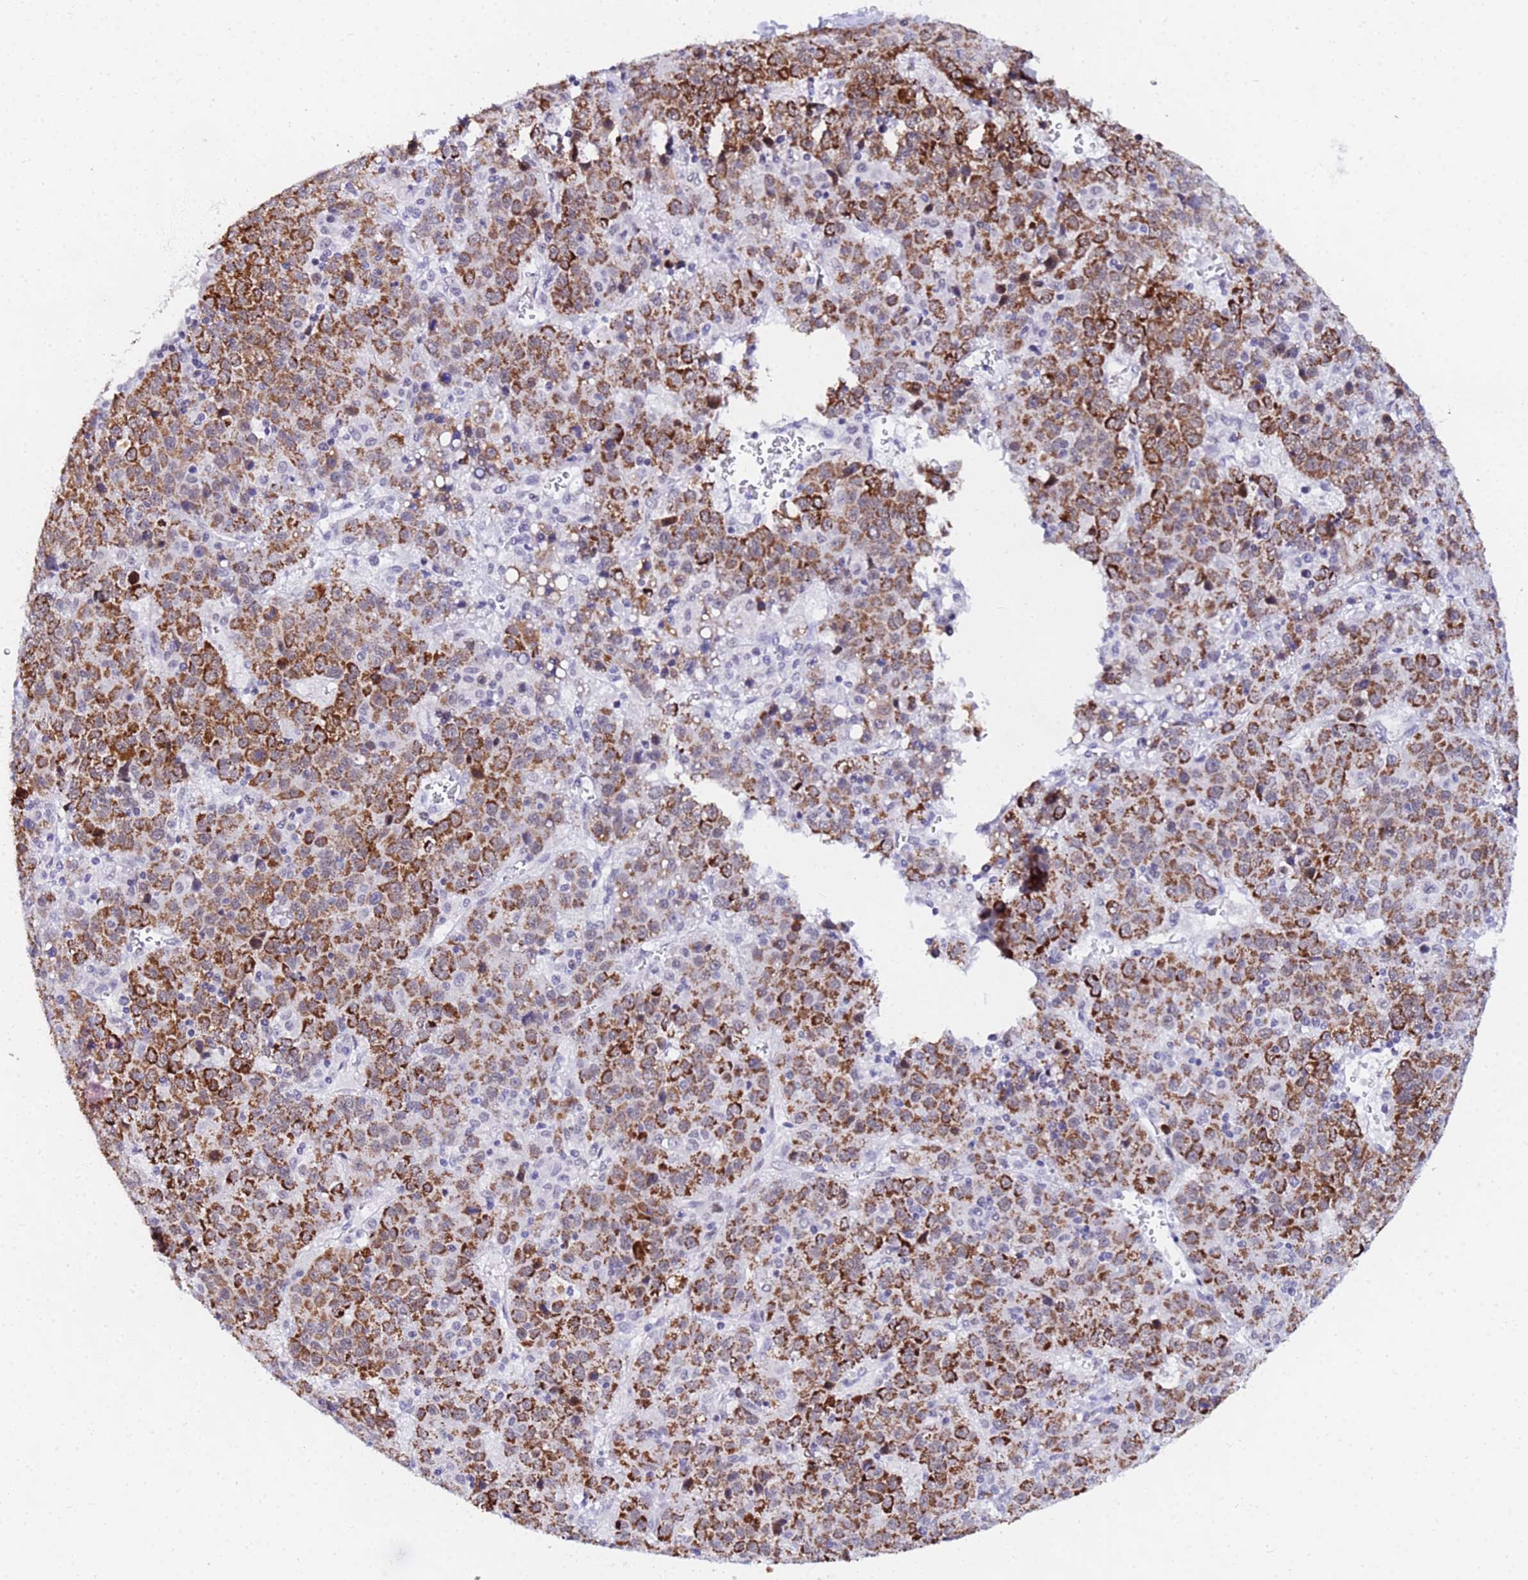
{"staining": {"intensity": "strong", "quantity": "25%-75%", "location": "cytoplasmic/membranous"}, "tissue": "liver cancer", "cell_type": "Tumor cells", "image_type": "cancer", "snomed": [{"axis": "morphology", "description": "Carcinoma, Hepatocellular, NOS"}, {"axis": "topography", "description": "Liver"}], "caption": "A high amount of strong cytoplasmic/membranous expression is present in approximately 25%-75% of tumor cells in liver hepatocellular carcinoma tissue. (Stains: DAB in brown, nuclei in blue, Microscopy: brightfield microscopy at high magnification).", "gene": "CKMT1A", "patient": {"sex": "female", "age": 53}}